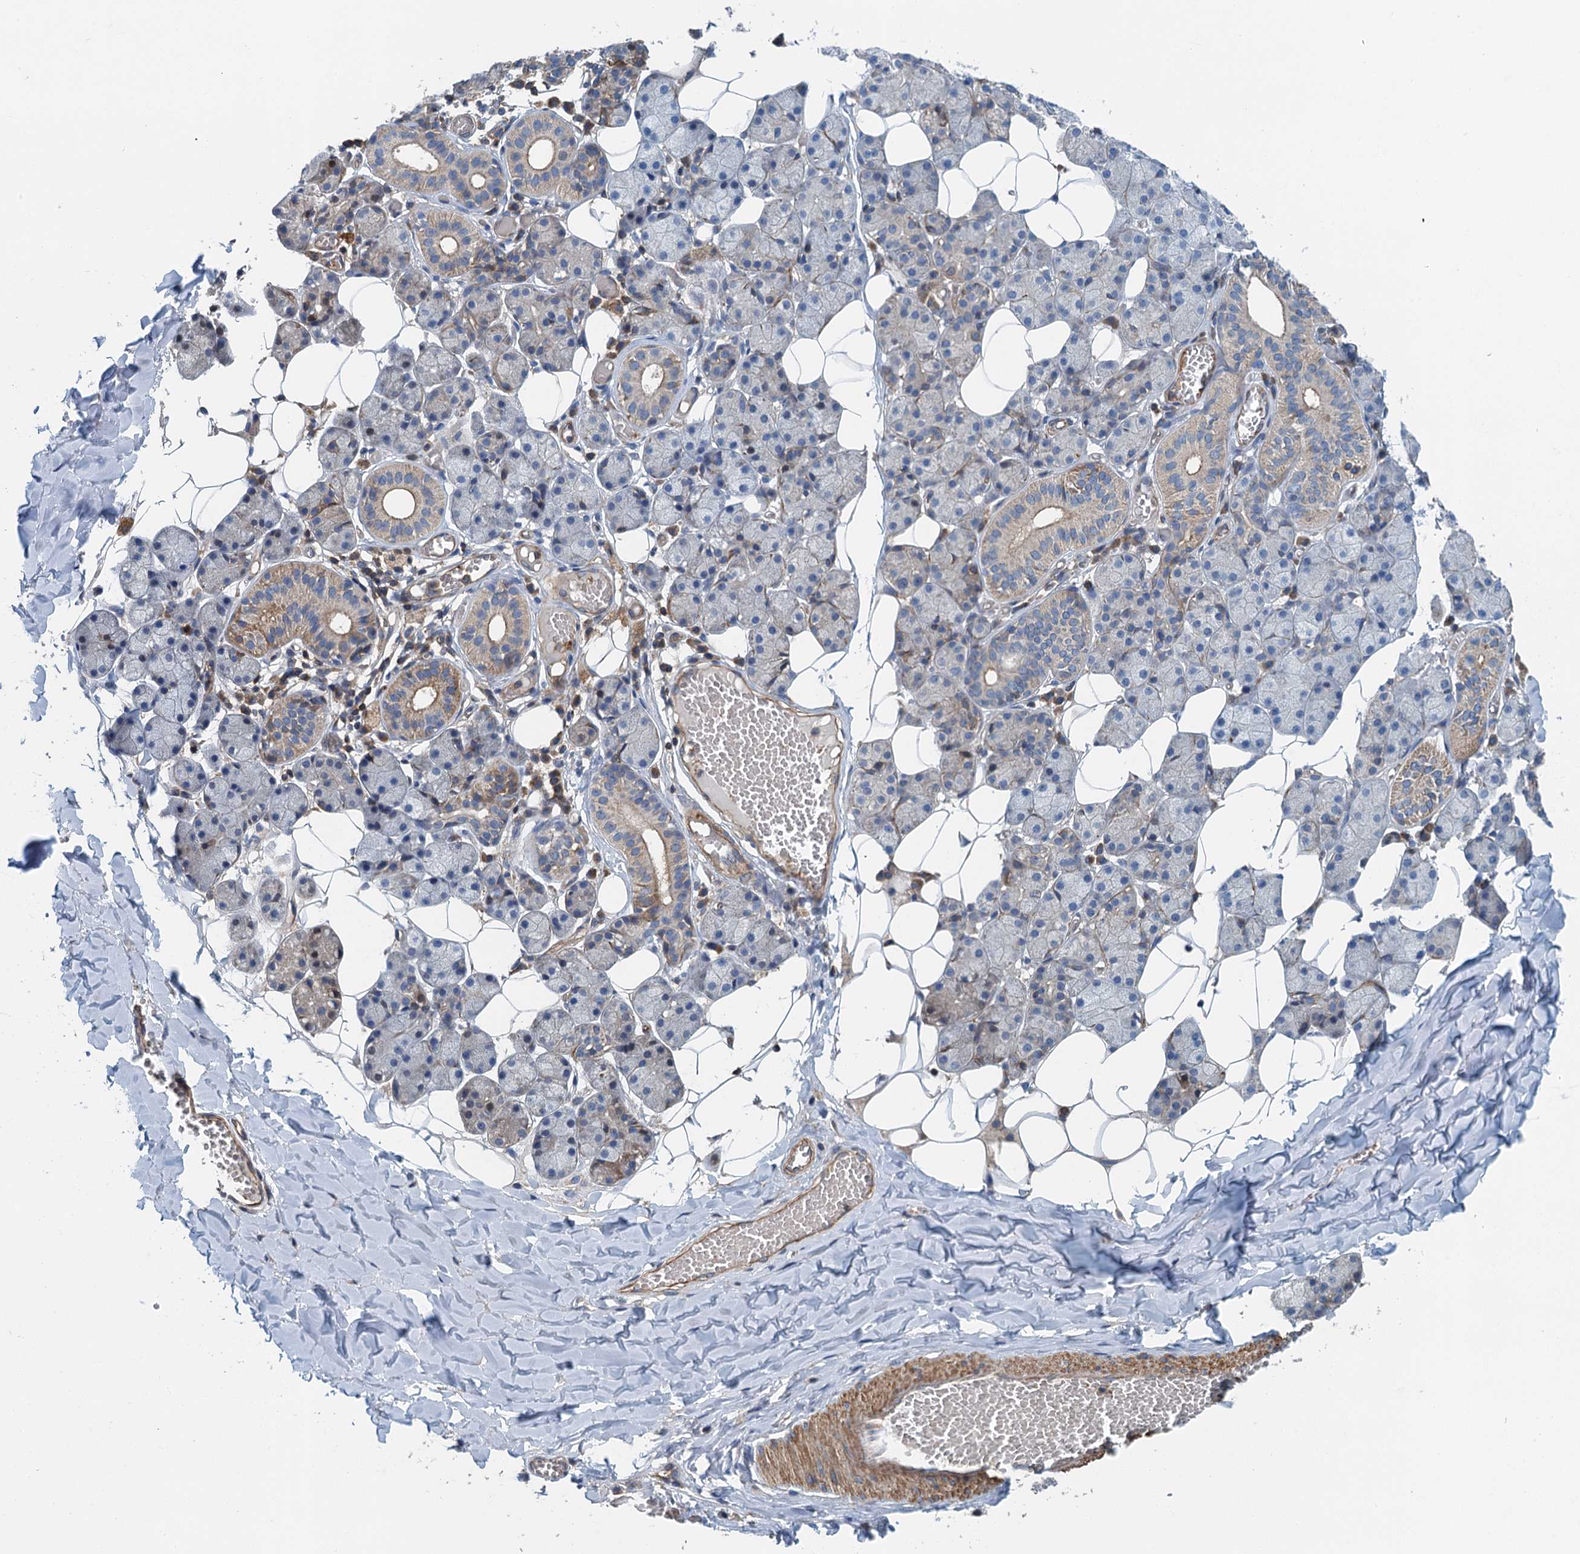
{"staining": {"intensity": "moderate", "quantity": "<25%", "location": "cytoplasmic/membranous"}, "tissue": "salivary gland", "cell_type": "Glandular cells", "image_type": "normal", "snomed": [{"axis": "morphology", "description": "Normal tissue, NOS"}, {"axis": "topography", "description": "Salivary gland"}], "caption": "A brown stain labels moderate cytoplasmic/membranous positivity of a protein in glandular cells of normal human salivary gland.", "gene": "PPP1R14D", "patient": {"sex": "female", "age": 33}}